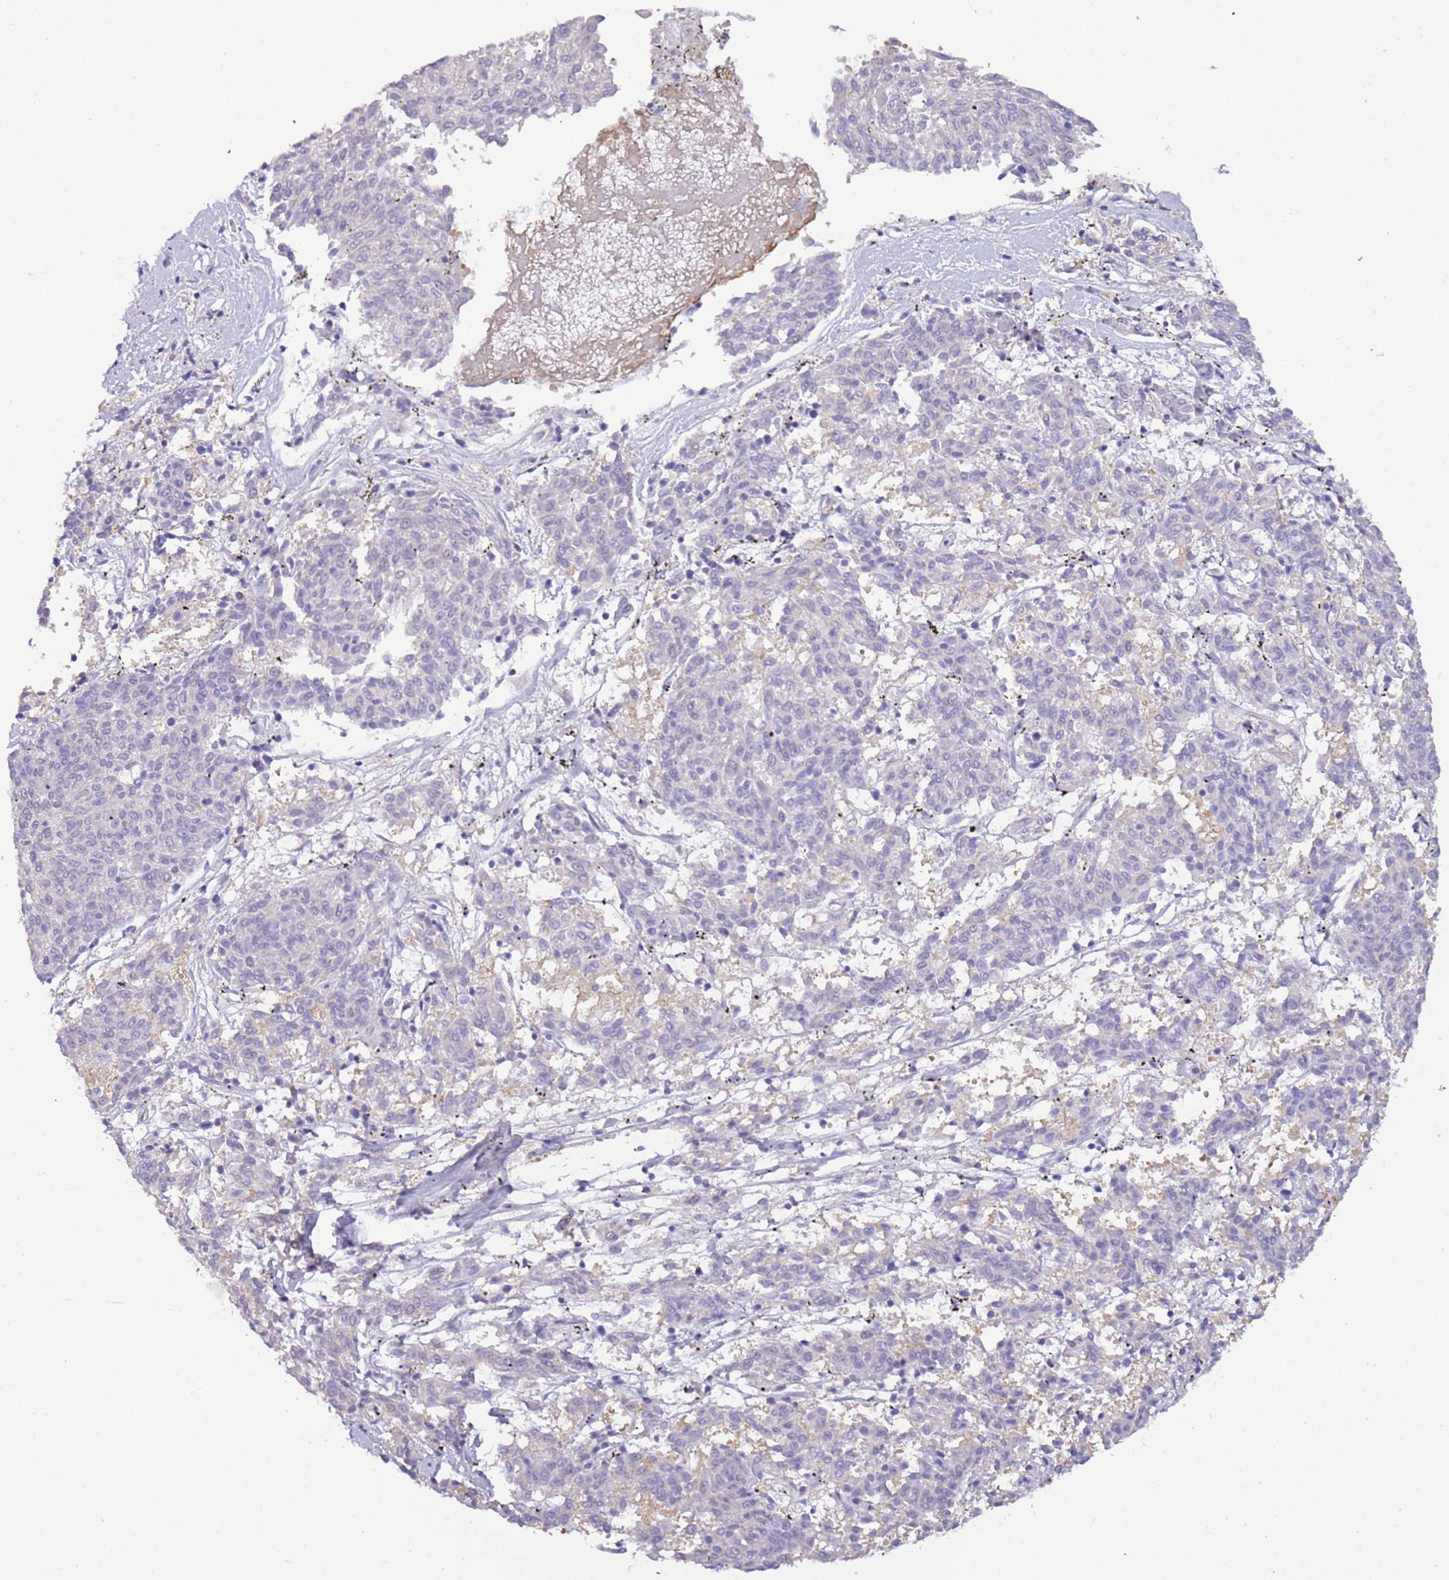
{"staining": {"intensity": "negative", "quantity": "none", "location": "none"}, "tissue": "melanoma", "cell_type": "Tumor cells", "image_type": "cancer", "snomed": [{"axis": "morphology", "description": "Malignant melanoma, NOS"}, {"axis": "topography", "description": "Skin"}], "caption": "Tumor cells are negative for protein expression in human malignant melanoma.", "gene": "STIP1", "patient": {"sex": "female", "age": 72}}